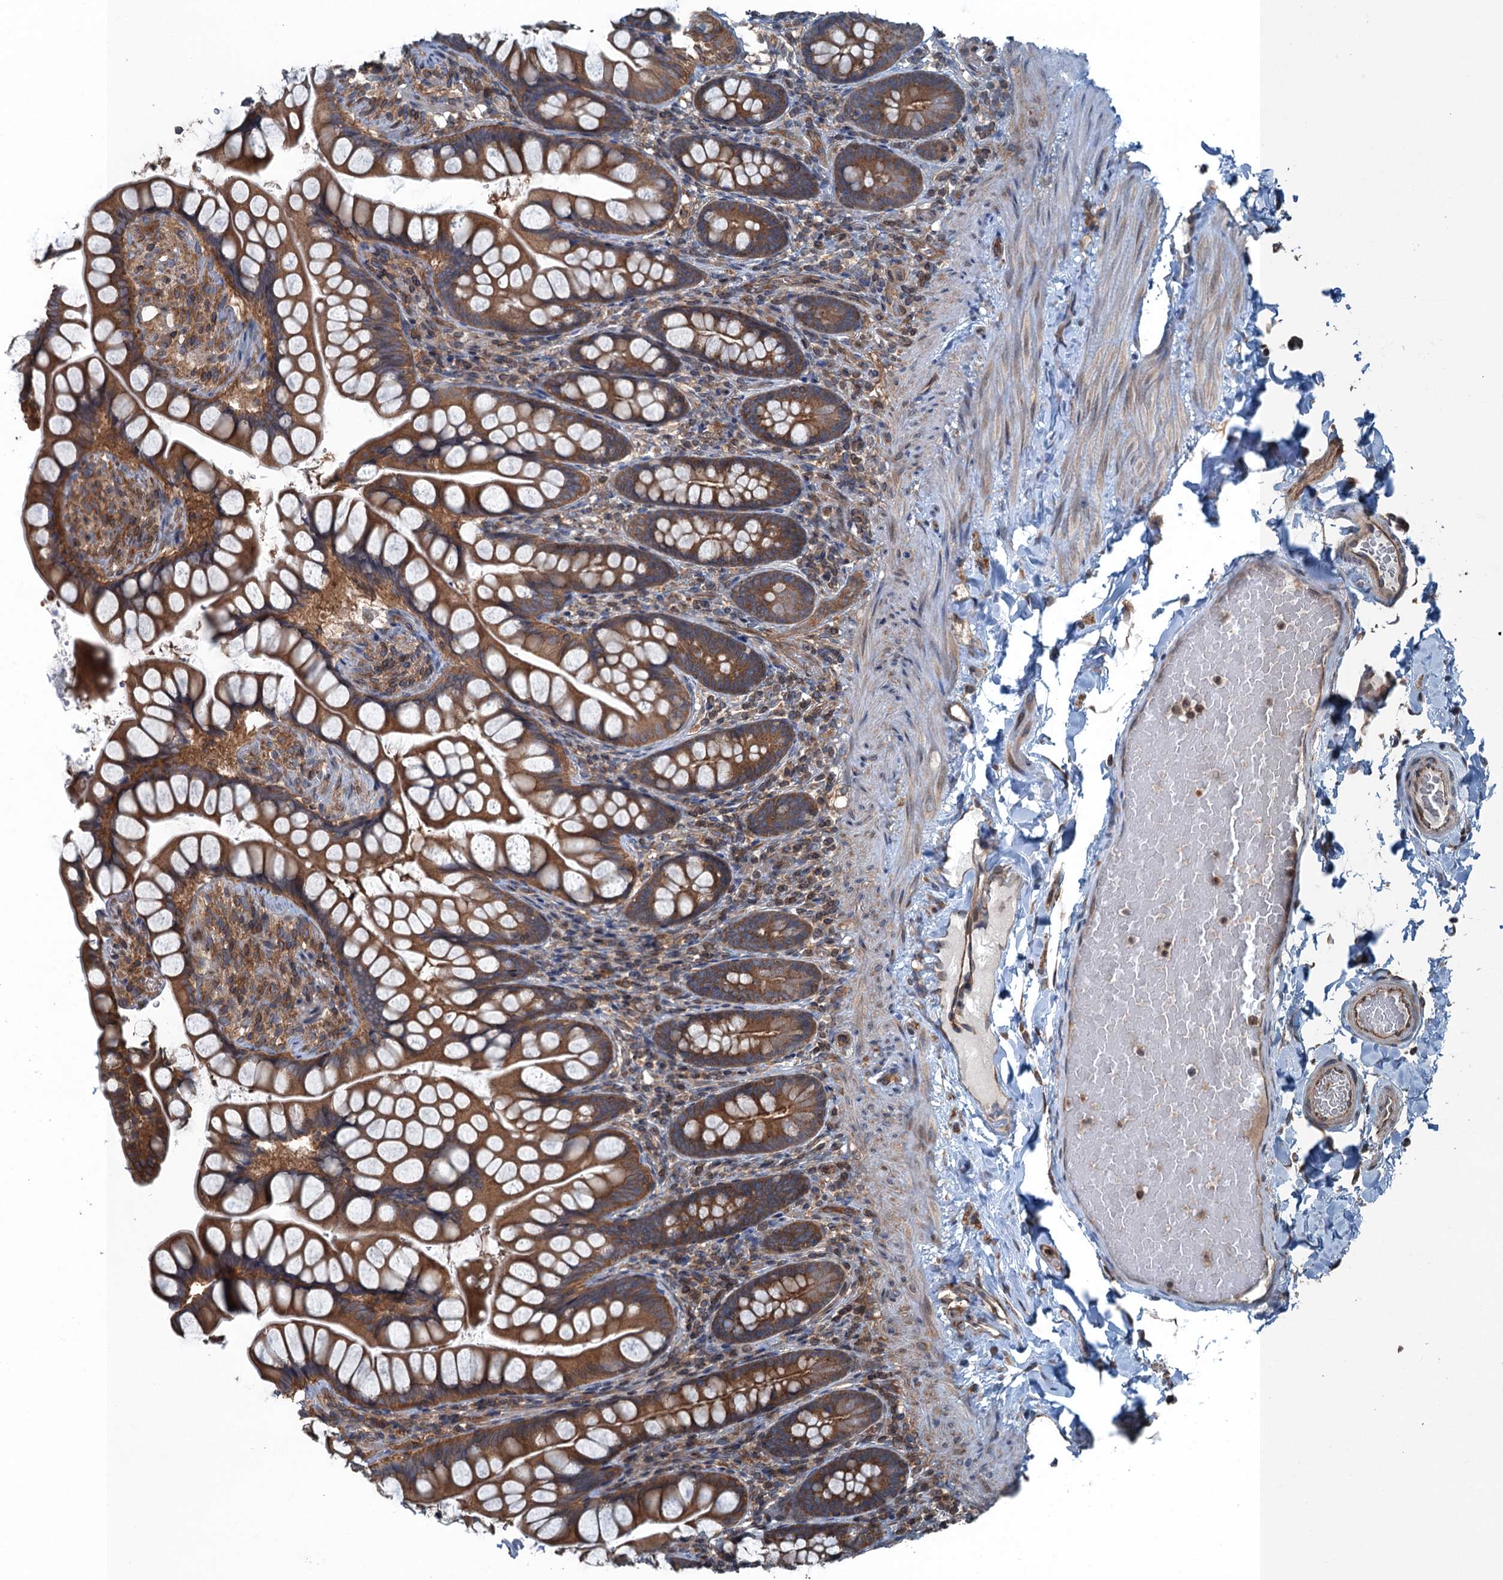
{"staining": {"intensity": "strong", "quantity": ">75%", "location": "cytoplasmic/membranous"}, "tissue": "small intestine", "cell_type": "Glandular cells", "image_type": "normal", "snomed": [{"axis": "morphology", "description": "Normal tissue, NOS"}, {"axis": "topography", "description": "Small intestine"}], "caption": "Protein expression analysis of normal small intestine exhibits strong cytoplasmic/membranous positivity in about >75% of glandular cells.", "gene": "TRAPPC8", "patient": {"sex": "male", "age": 70}}